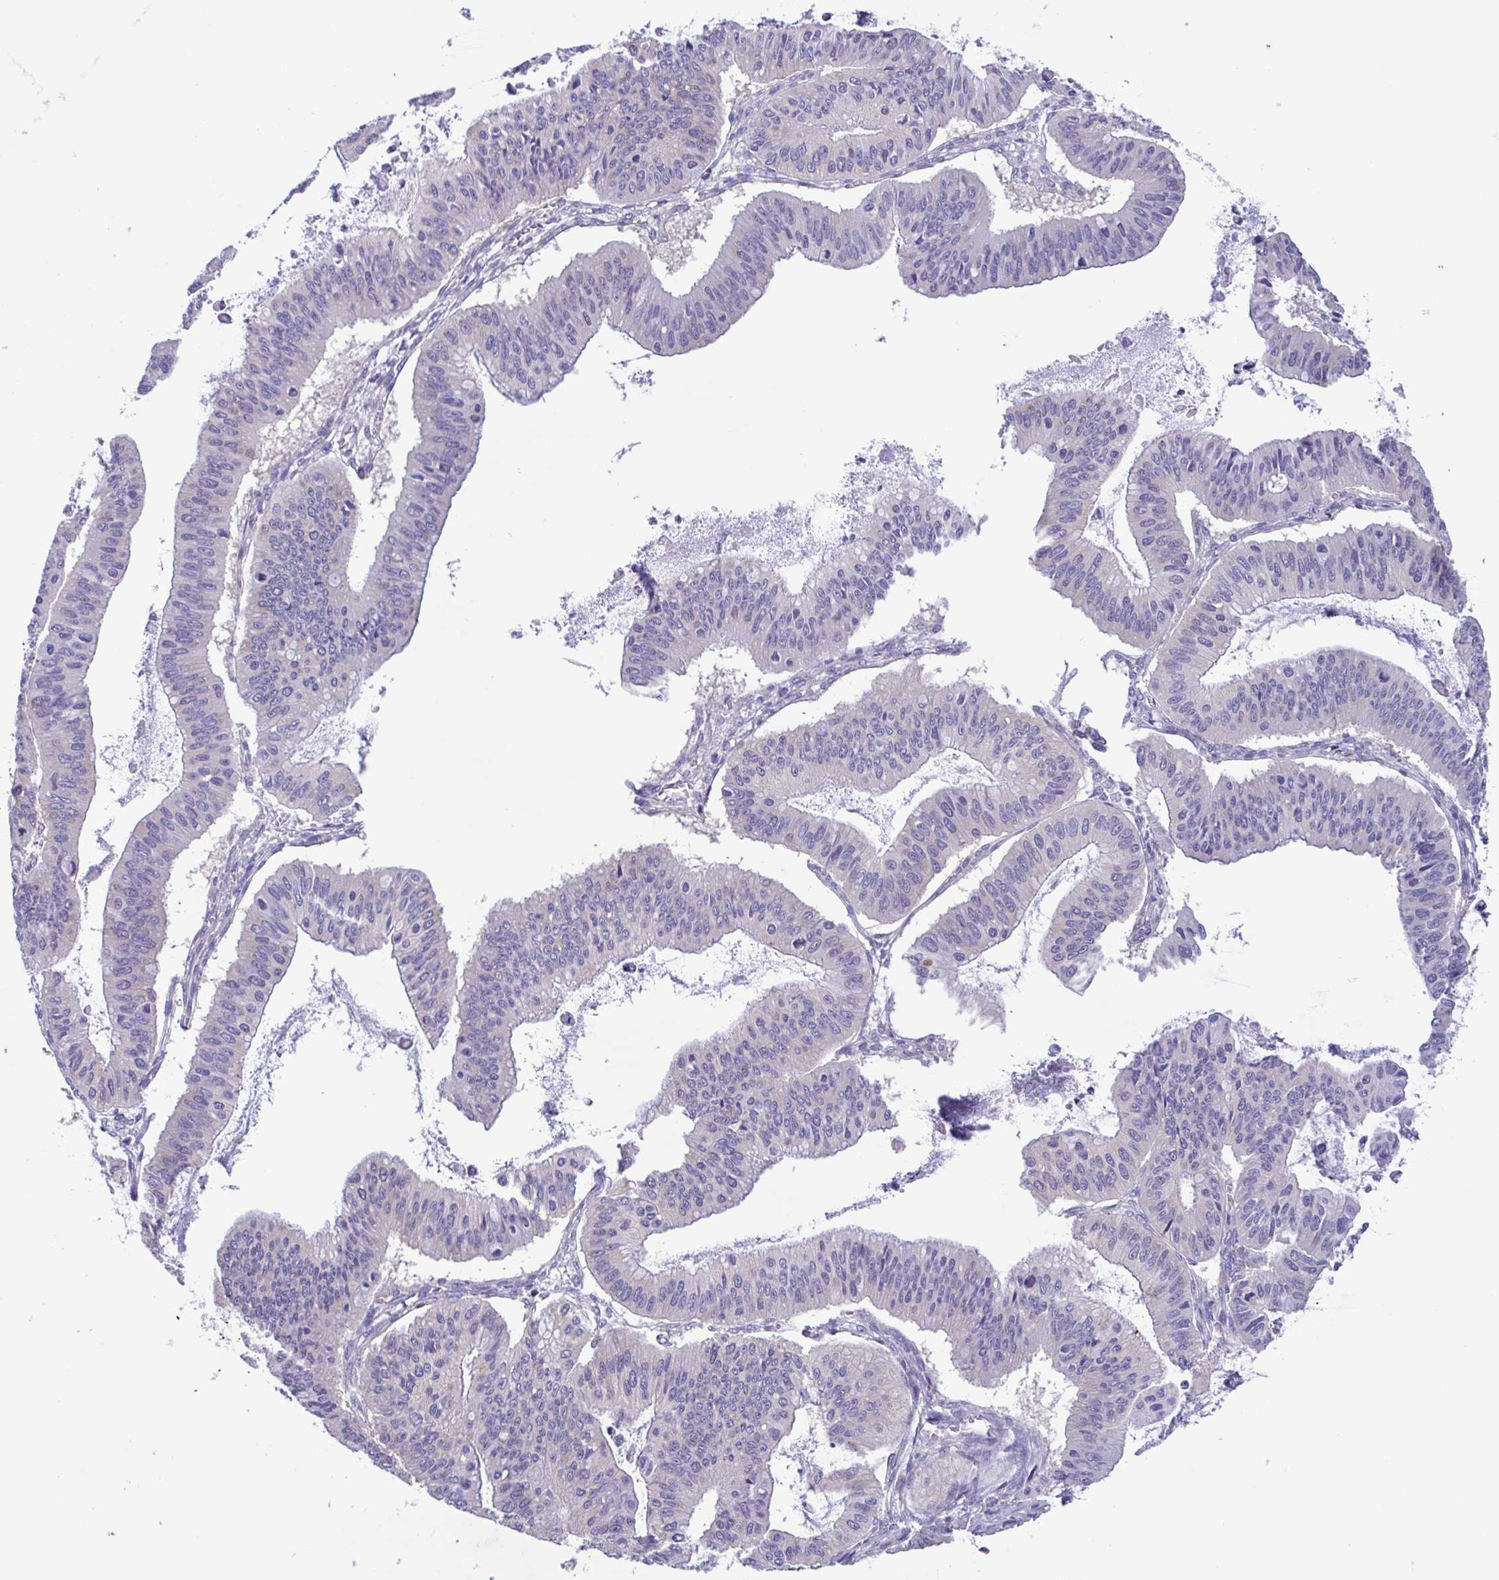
{"staining": {"intensity": "negative", "quantity": "none", "location": "none"}, "tissue": "ovarian cancer", "cell_type": "Tumor cells", "image_type": "cancer", "snomed": [{"axis": "morphology", "description": "Cystadenocarcinoma, mucinous, NOS"}, {"axis": "topography", "description": "Ovary"}], "caption": "Protein analysis of mucinous cystadenocarcinoma (ovarian) shows no significant staining in tumor cells.", "gene": "TNNI3", "patient": {"sex": "female", "age": 72}}